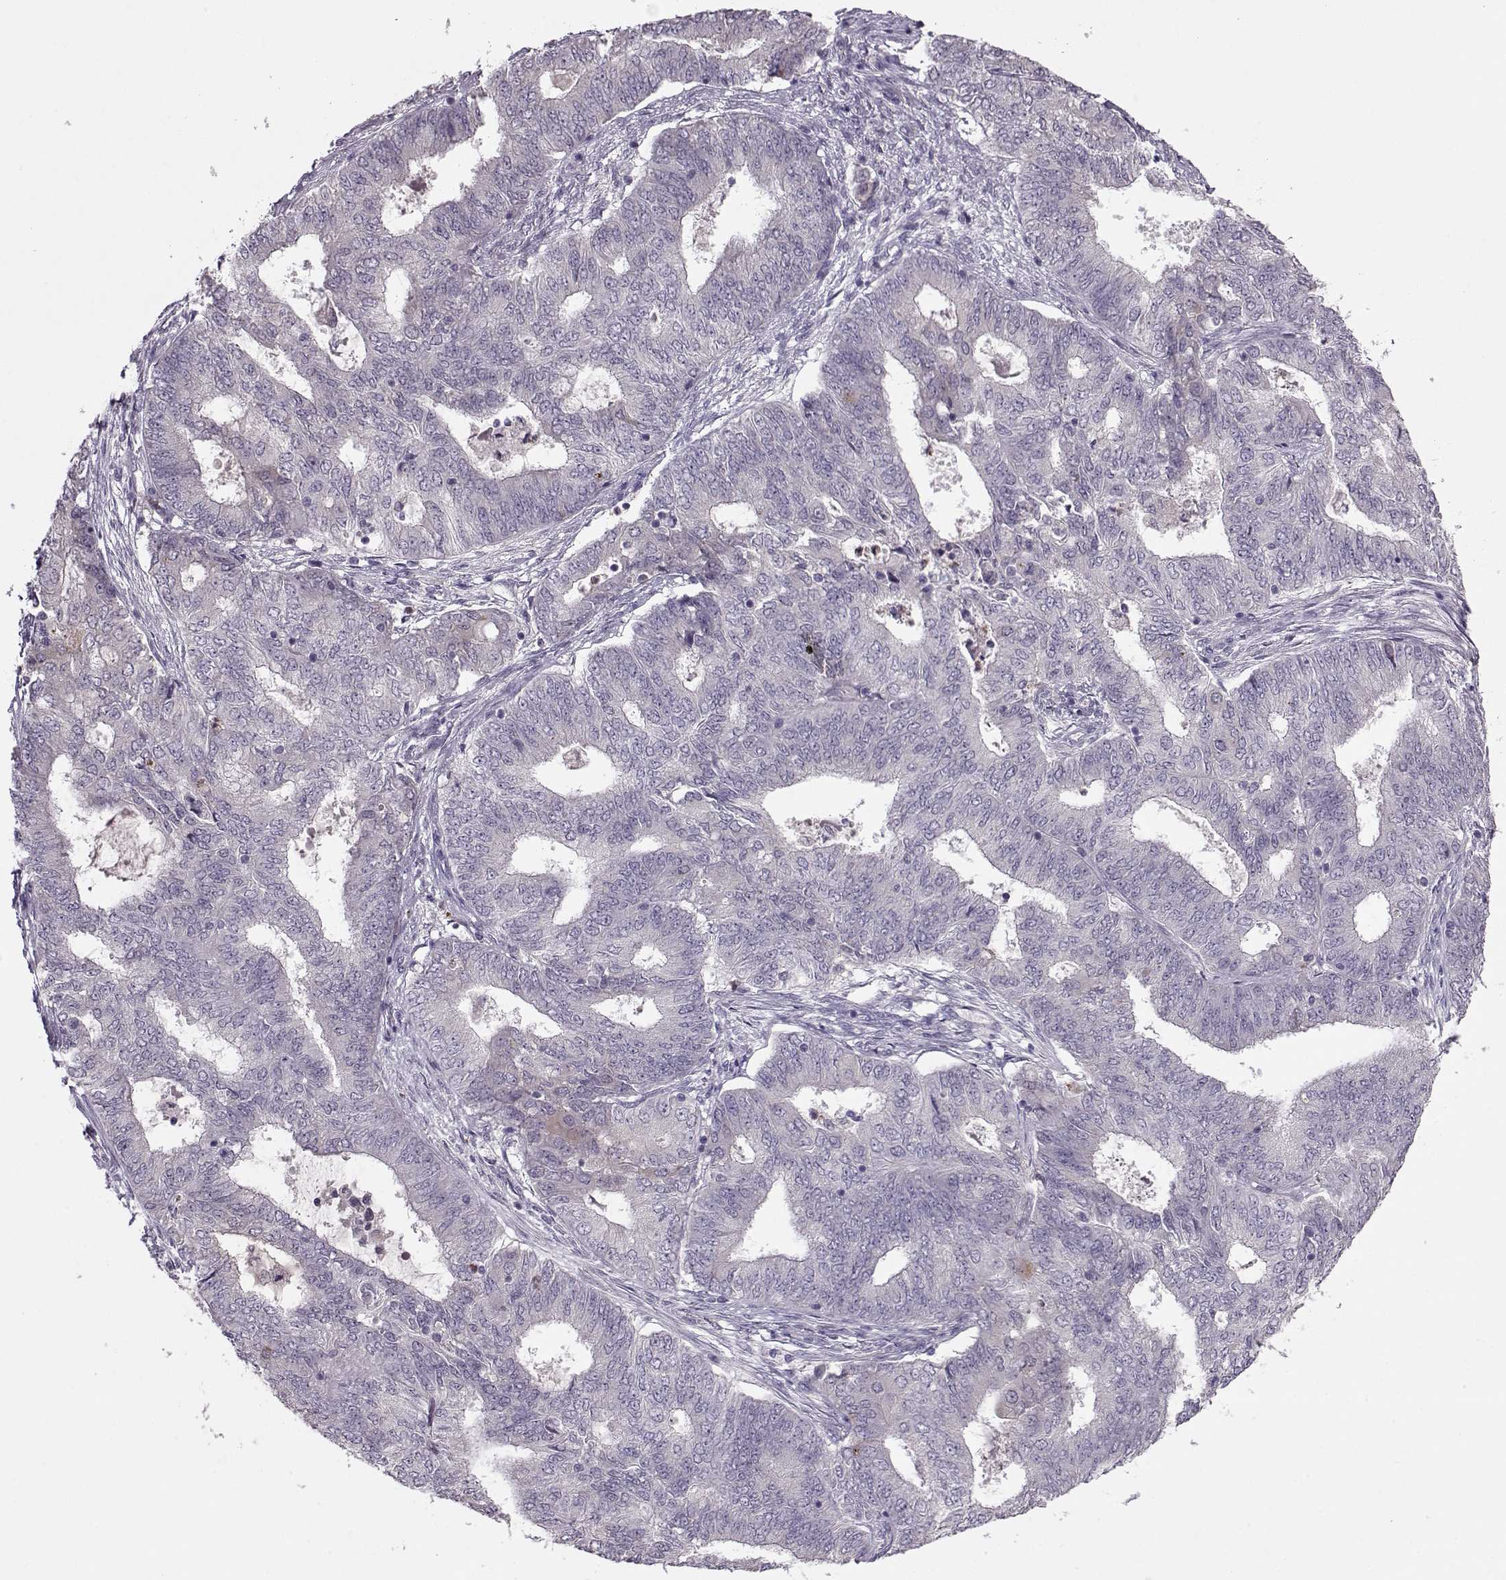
{"staining": {"intensity": "negative", "quantity": "none", "location": "none"}, "tissue": "endometrial cancer", "cell_type": "Tumor cells", "image_type": "cancer", "snomed": [{"axis": "morphology", "description": "Adenocarcinoma, NOS"}, {"axis": "topography", "description": "Endometrium"}], "caption": "IHC histopathology image of neoplastic tissue: human adenocarcinoma (endometrial) stained with DAB exhibits no significant protein staining in tumor cells. Brightfield microscopy of immunohistochemistry (IHC) stained with DAB (brown) and hematoxylin (blue), captured at high magnification.", "gene": "ACOT11", "patient": {"sex": "female", "age": 62}}